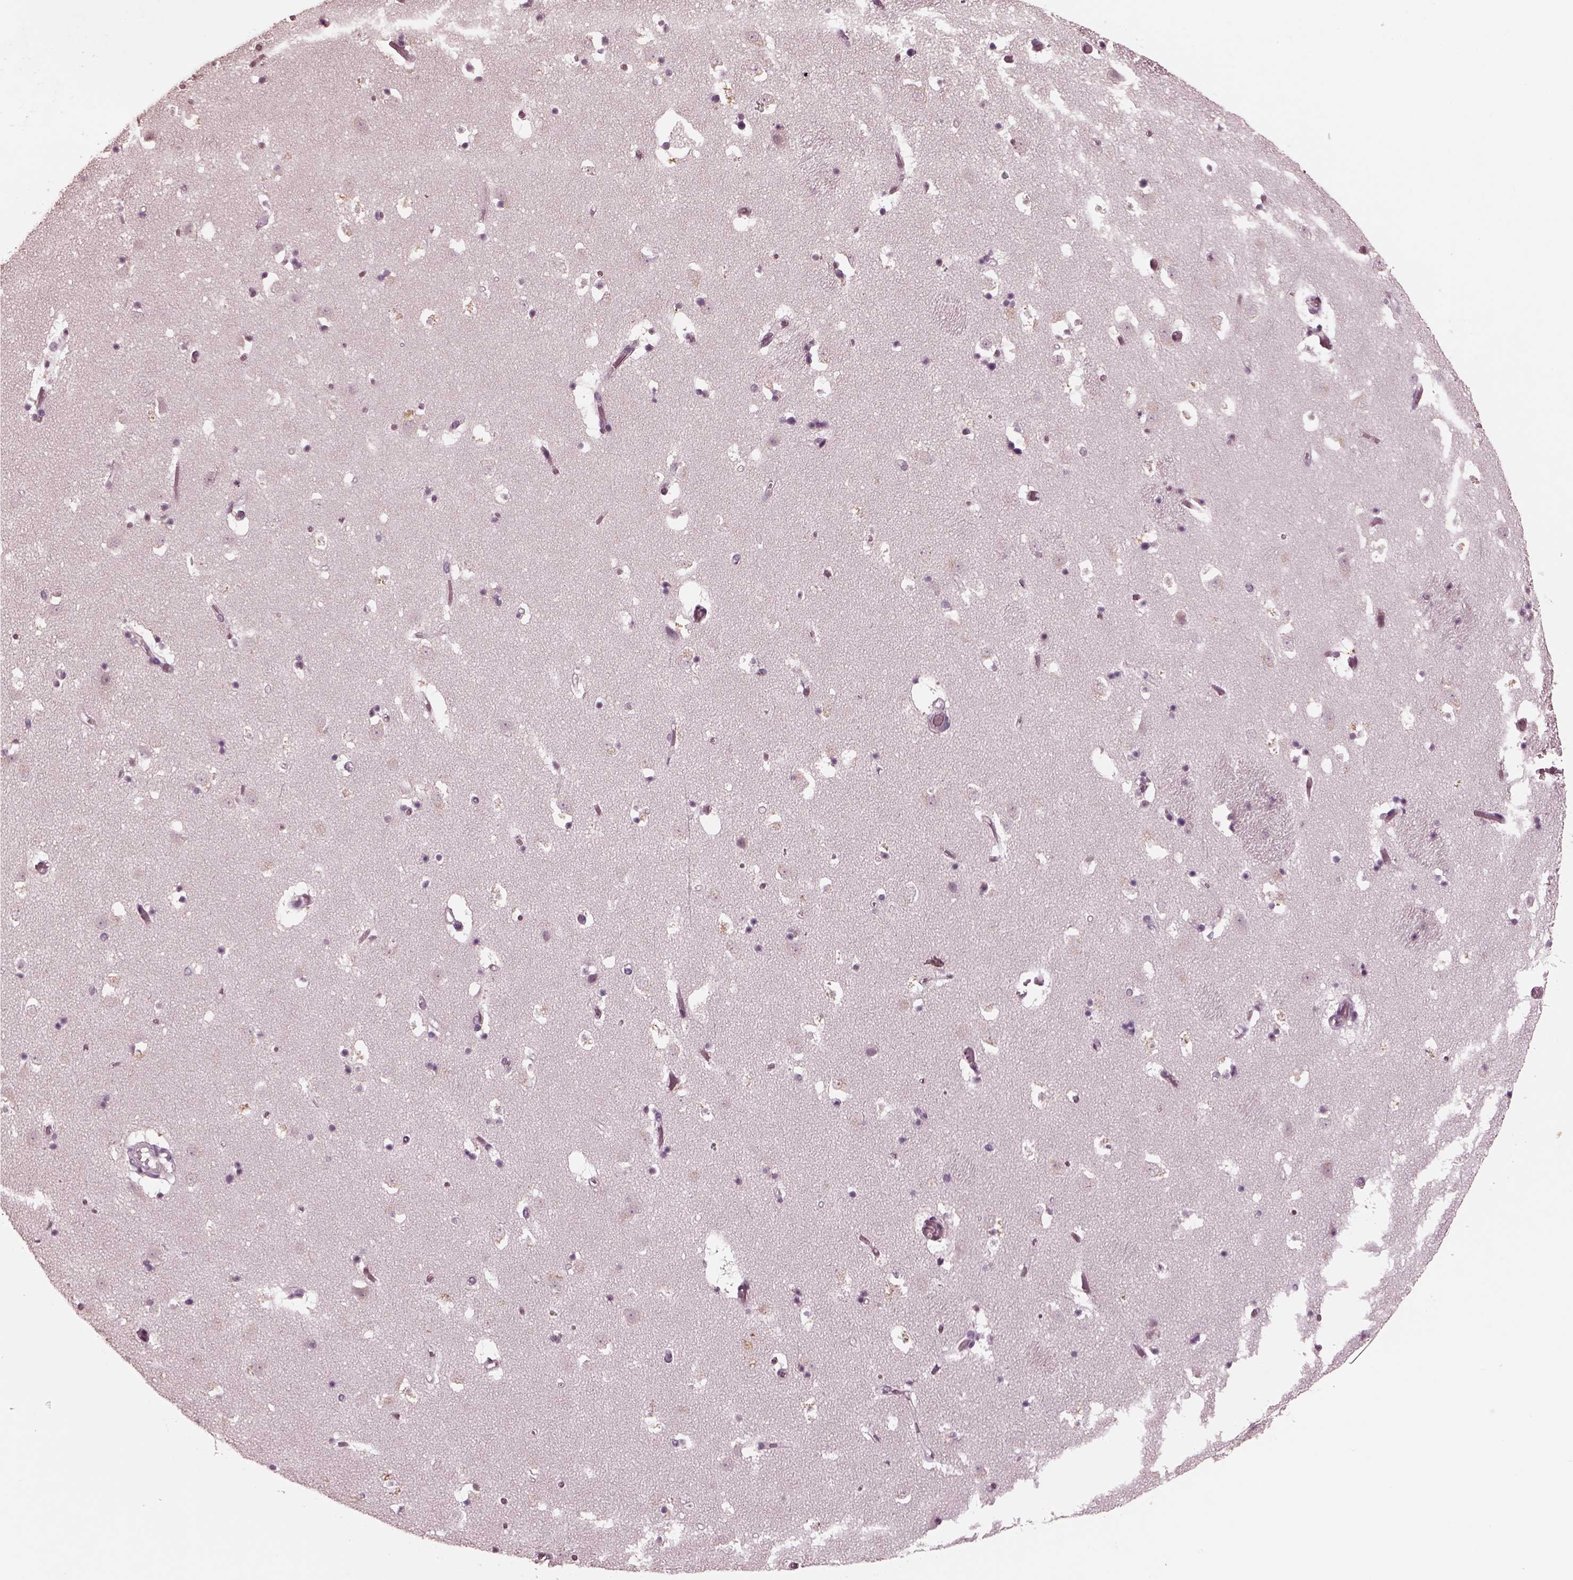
{"staining": {"intensity": "negative", "quantity": "none", "location": "none"}, "tissue": "caudate", "cell_type": "Glial cells", "image_type": "normal", "snomed": [{"axis": "morphology", "description": "Normal tissue, NOS"}, {"axis": "topography", "description": "Lateral ventricle wall"}], "caption": "Benign caudate was stained to show a protein in brown. There is no significant positivity in glial cells.", "gene": "RCVRN", "patient": {"sex": "female", "age": 42}}